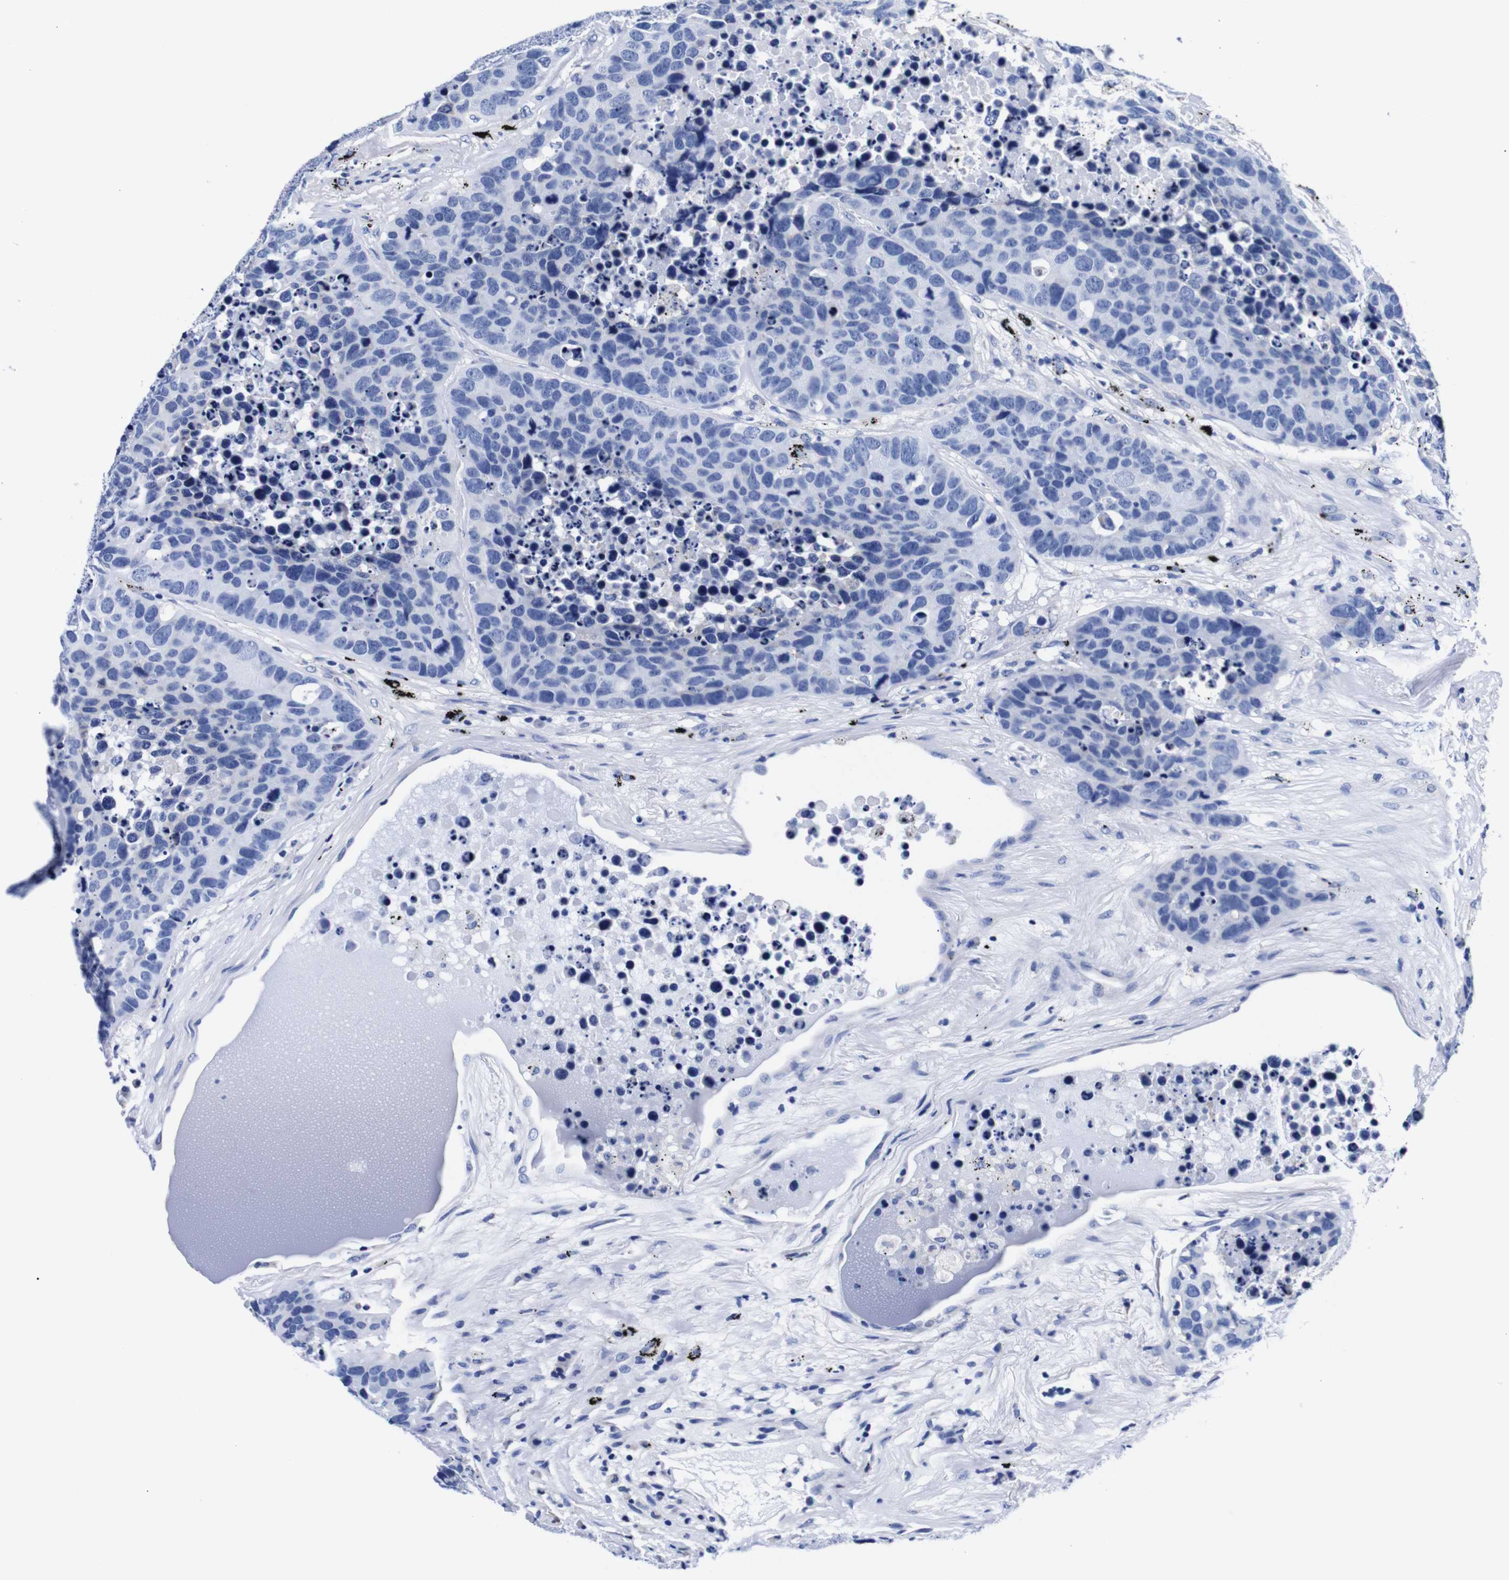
{"staining": {"intensity": "negative", "quantity": "none", "location": "none"}, "tissue": "carcinoid", "cell_type": "Tumor cells", "image_type": "cancer", "snomed": [{"axis": "morphology", "description": "Carcinoid, malignant, NOS"}, {"axis": "topography", "description": "Lung"}], "caption": "Immunohistochemical staining of carcinoid exhibits no significant staining in tumor cells. The staining is performed using DAB (3,3'-diaminobenzidine) brown chromogen with nuclei counter-stained in using hematoxylin.", "gene": "CLEC4G", "patient": {"sex": "male", "age": 60}}